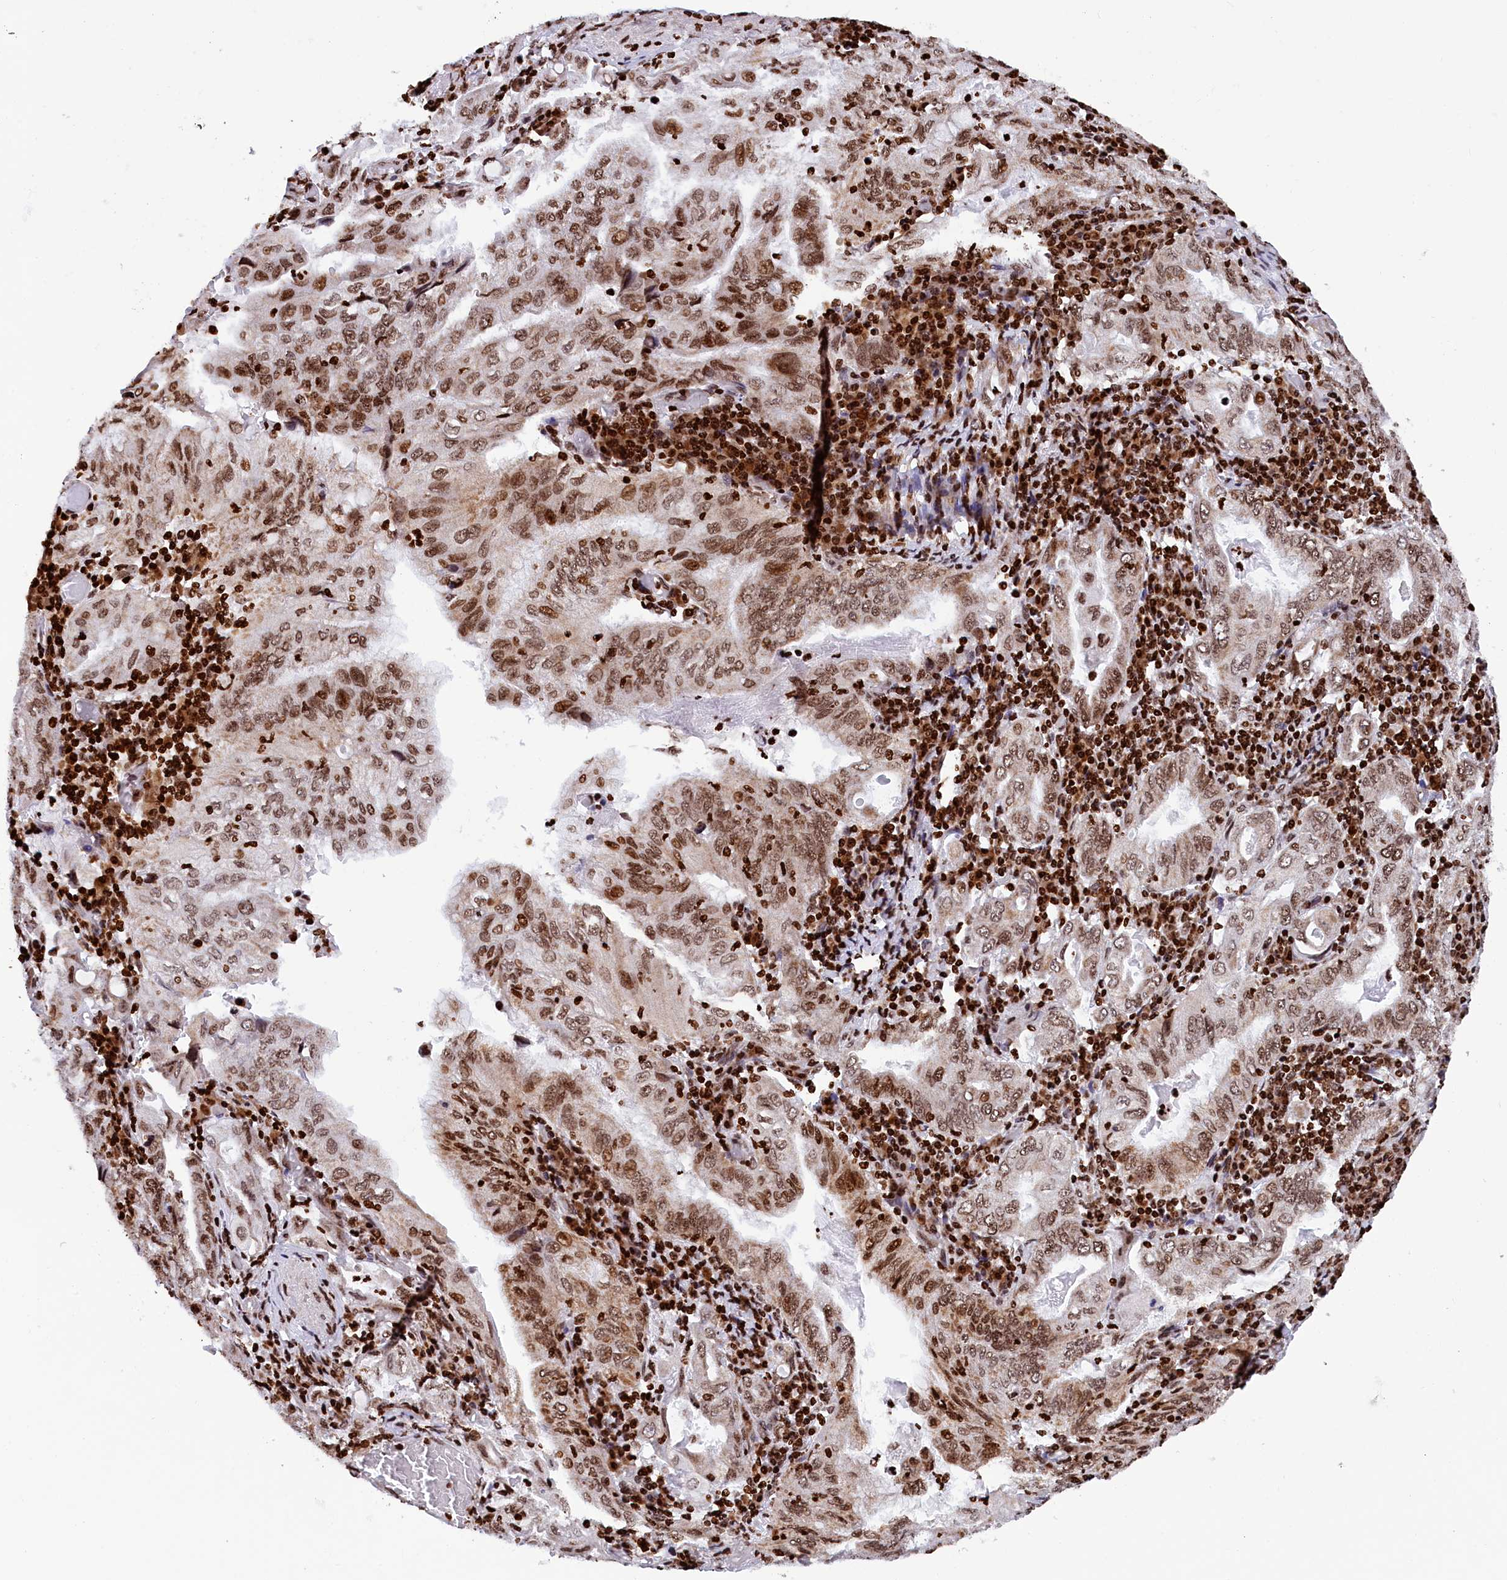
{"staining": {"intensity": "moderate", "quantity": ">75%", "location": "nuclear"}, "tissue": "stomach cancer", "cell_type": "Tumor cells", "image_type": "cancer", "snomed": [{"axis": "morphology", "description": "Normal tissue, NOS"}, {"axis": "morphology", "description": "Adenocarcinoma, NOS"}, {"axis": "topography", "description": "Esophagus"}, {"axis": "topography", "description": "Stomach, upper"}, {"axis": "topography", "description": "Peripheral nerve tissue"}], "caption": "Protein staining by immunohistochemistry (IHC) displays moderate nuclear positivity in about >75% of tumor cells in adenocarcinoma (stomach). The staining is performed using DAB (3,3'-diaminobenzidine) brown chromogen to label protein expression. The nuclei are counter-stained blue using hematoxylin.", "gene": "TIMM29", "patient": {"sex": "male", "age": 62}}